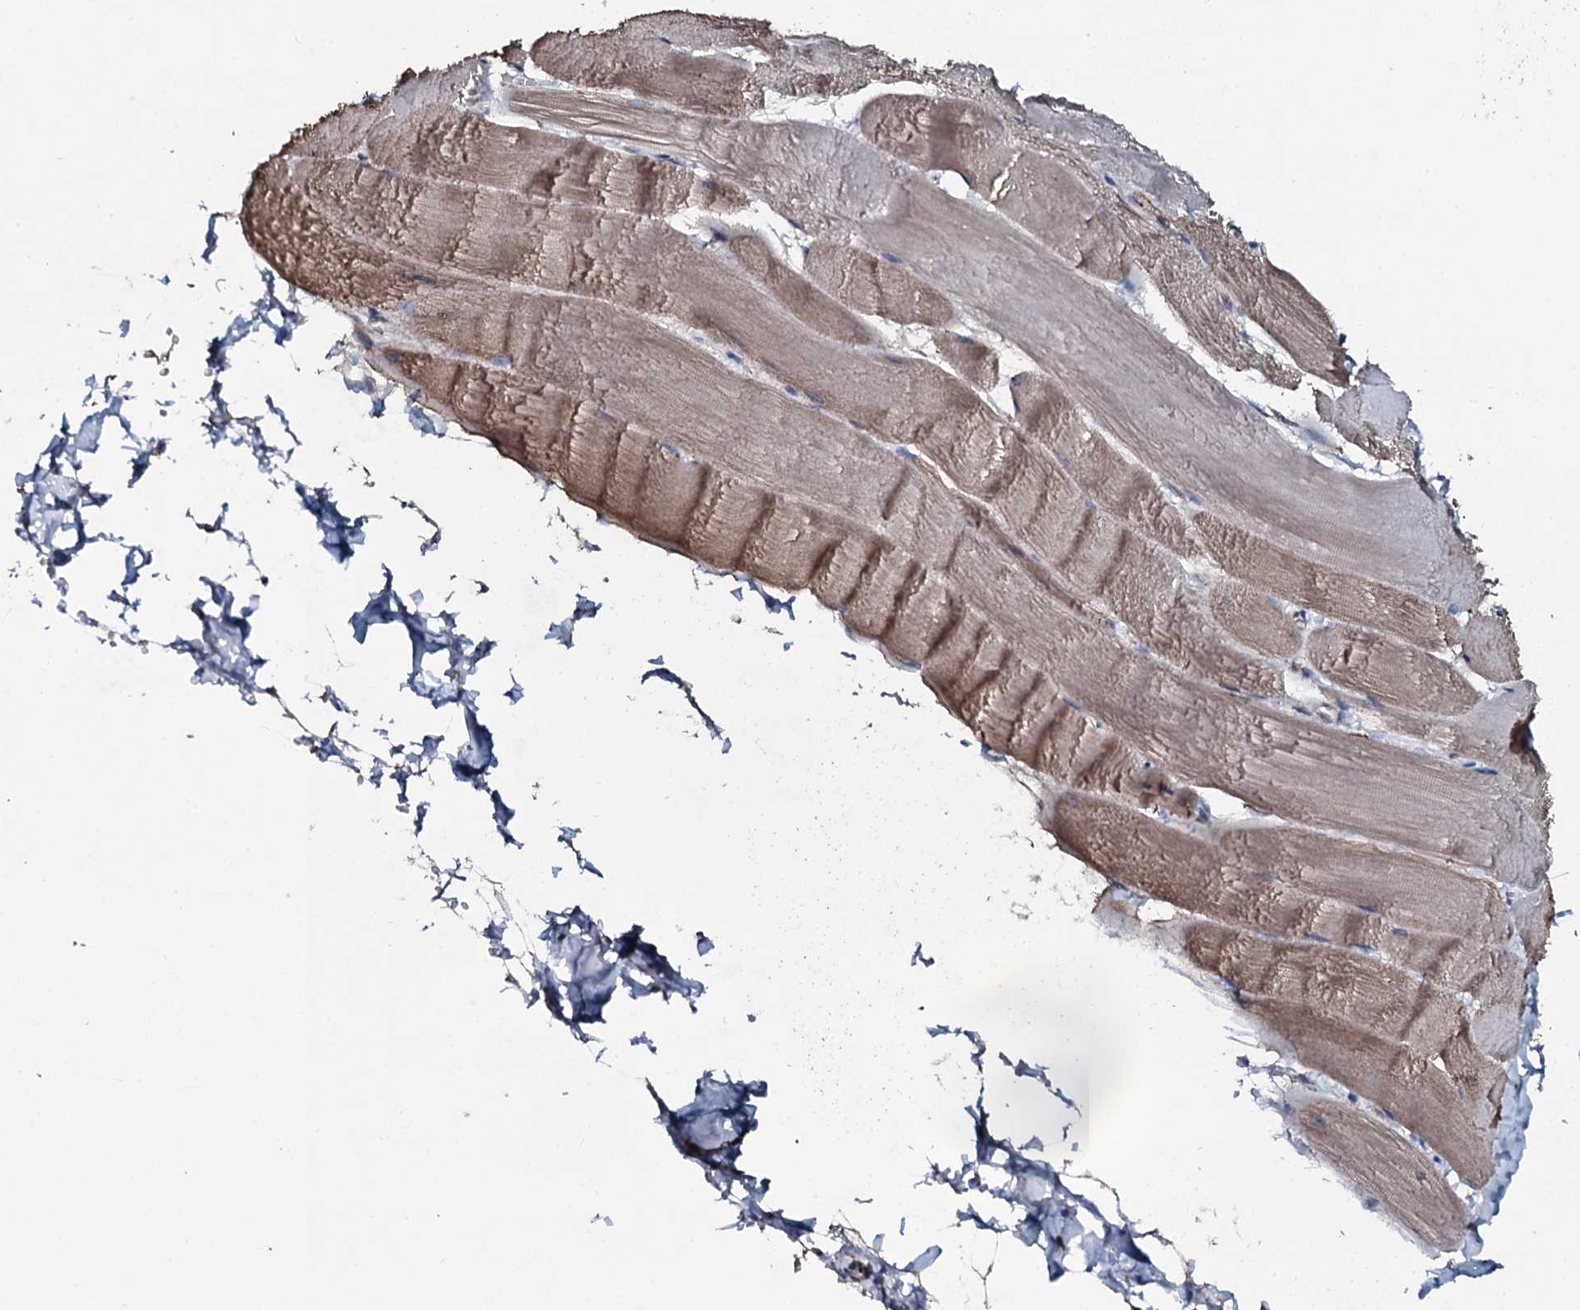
{"staining": {"intensity": "moderate", "quantity": "25%-75%", "location": "cytoplasmic/membranous"}, "tissue": "skeletal muscle", "cell_type": "Myocytes", "image_type": "normal", "snomed": [{"axis": "morphology", "description": "Normal tissue, NOS"}, {"axis": "morphology", "description": "Basal cell carcinoma"}, {"axis": "topography", "description": "Skeletal muscle"}], "caption": "Moderate cytoplasmic/membranous staining for a protein is seen in approximately 25%-75% of myocytes of normal skeletal muscle using immunohistochemistry.", "gene": "DYNC2I2", "patient": {"sex": "female", "age": 64}}